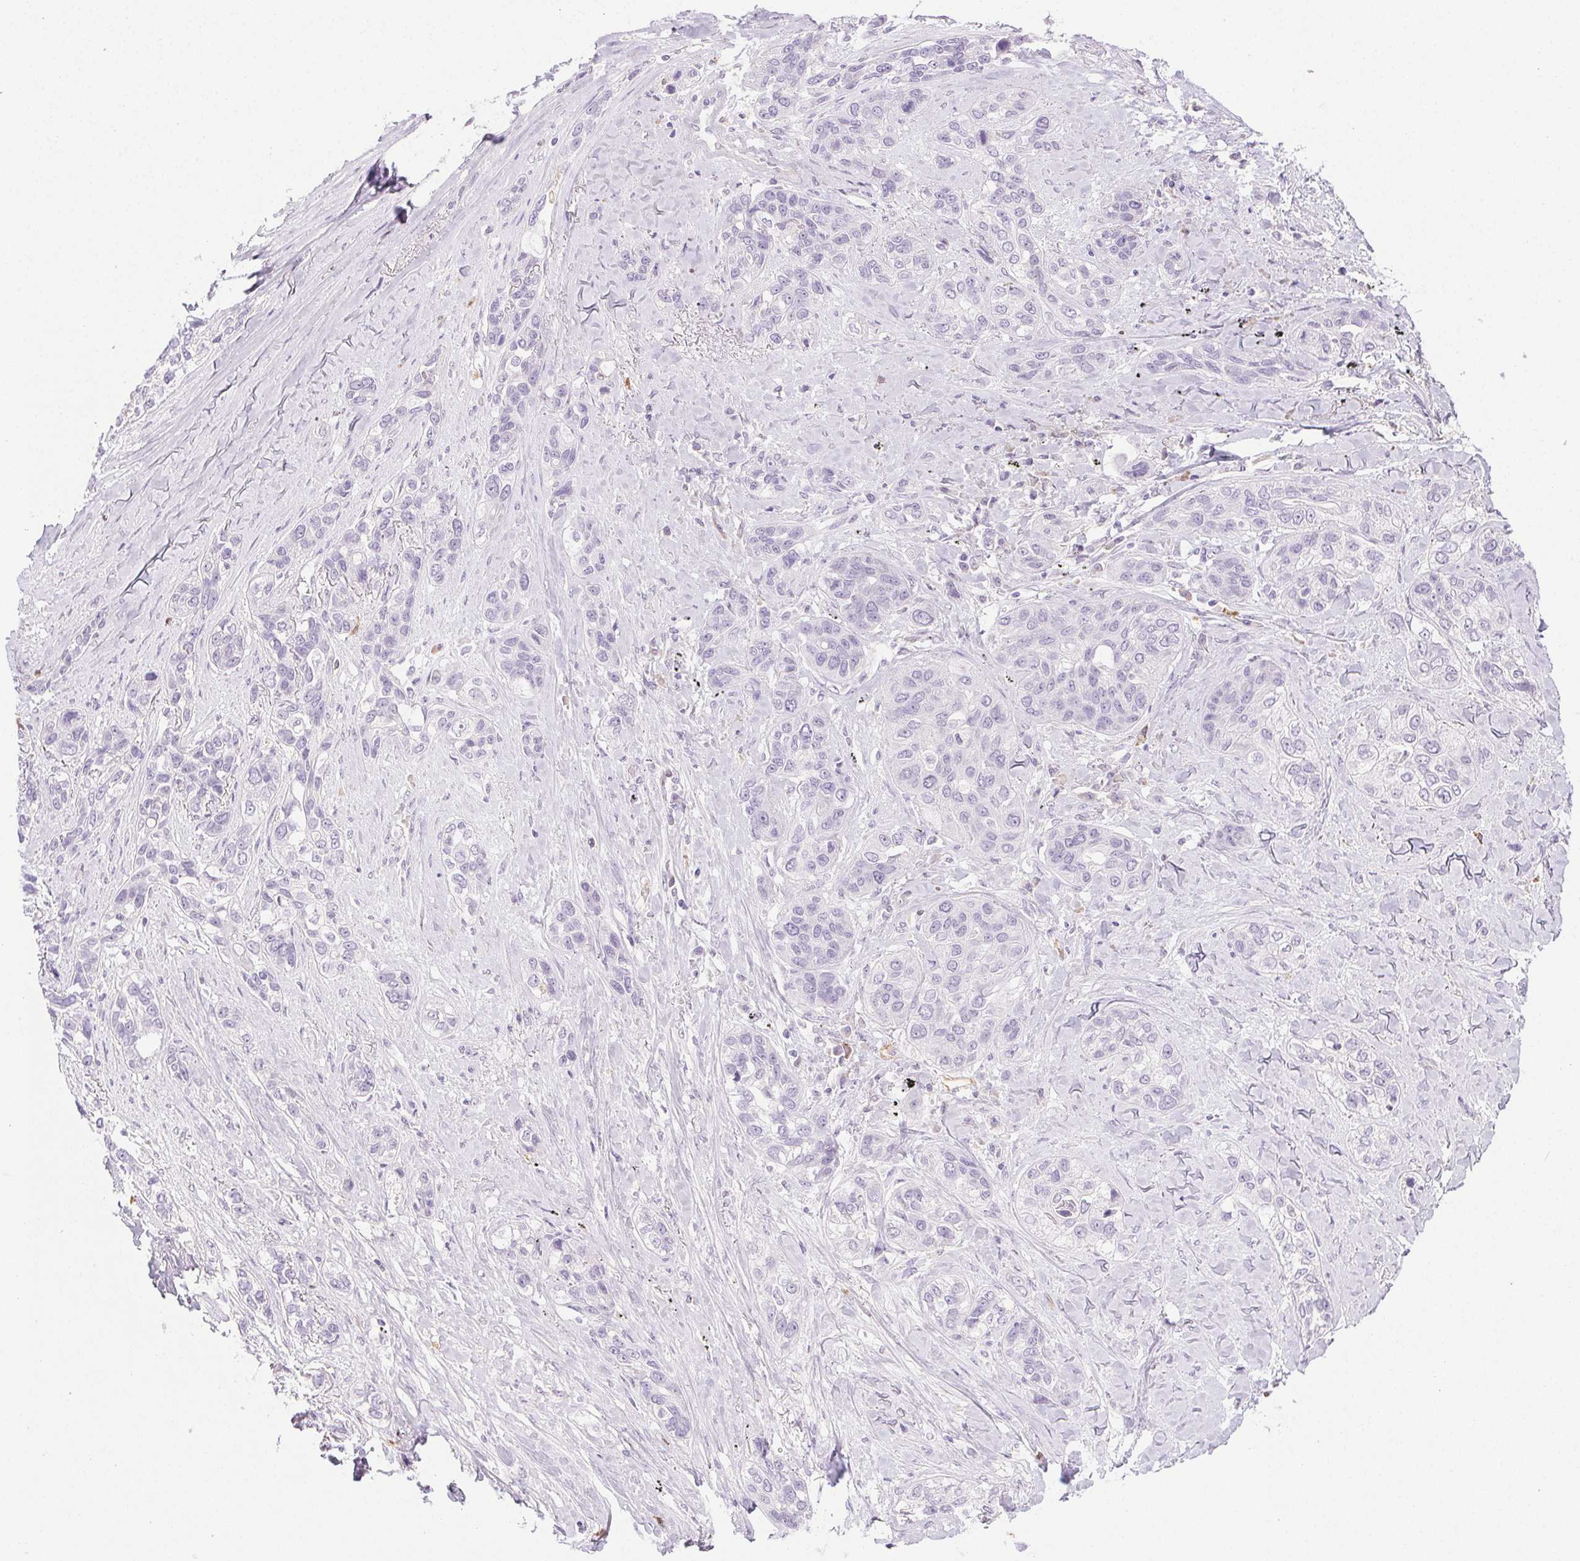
{"staining": {"intensity": "negative", "quantity": "none", "location": "none"}, "tissue": "lung cancer", "cell_type": "Tumor cells", "image_type": "cancer", "snomed": [{"axis": "morphology", "description": "Squamous cell carcinoma, NOS"}, {"axis": "topography", "description": "Lung"}], "caption": "A micrograph of lung squamous cell carcinoma stained for a protein shows no brown staining in tumor cells.", "gene": "TMEM45A", "patient": {"sex": "female", "age": 70}}